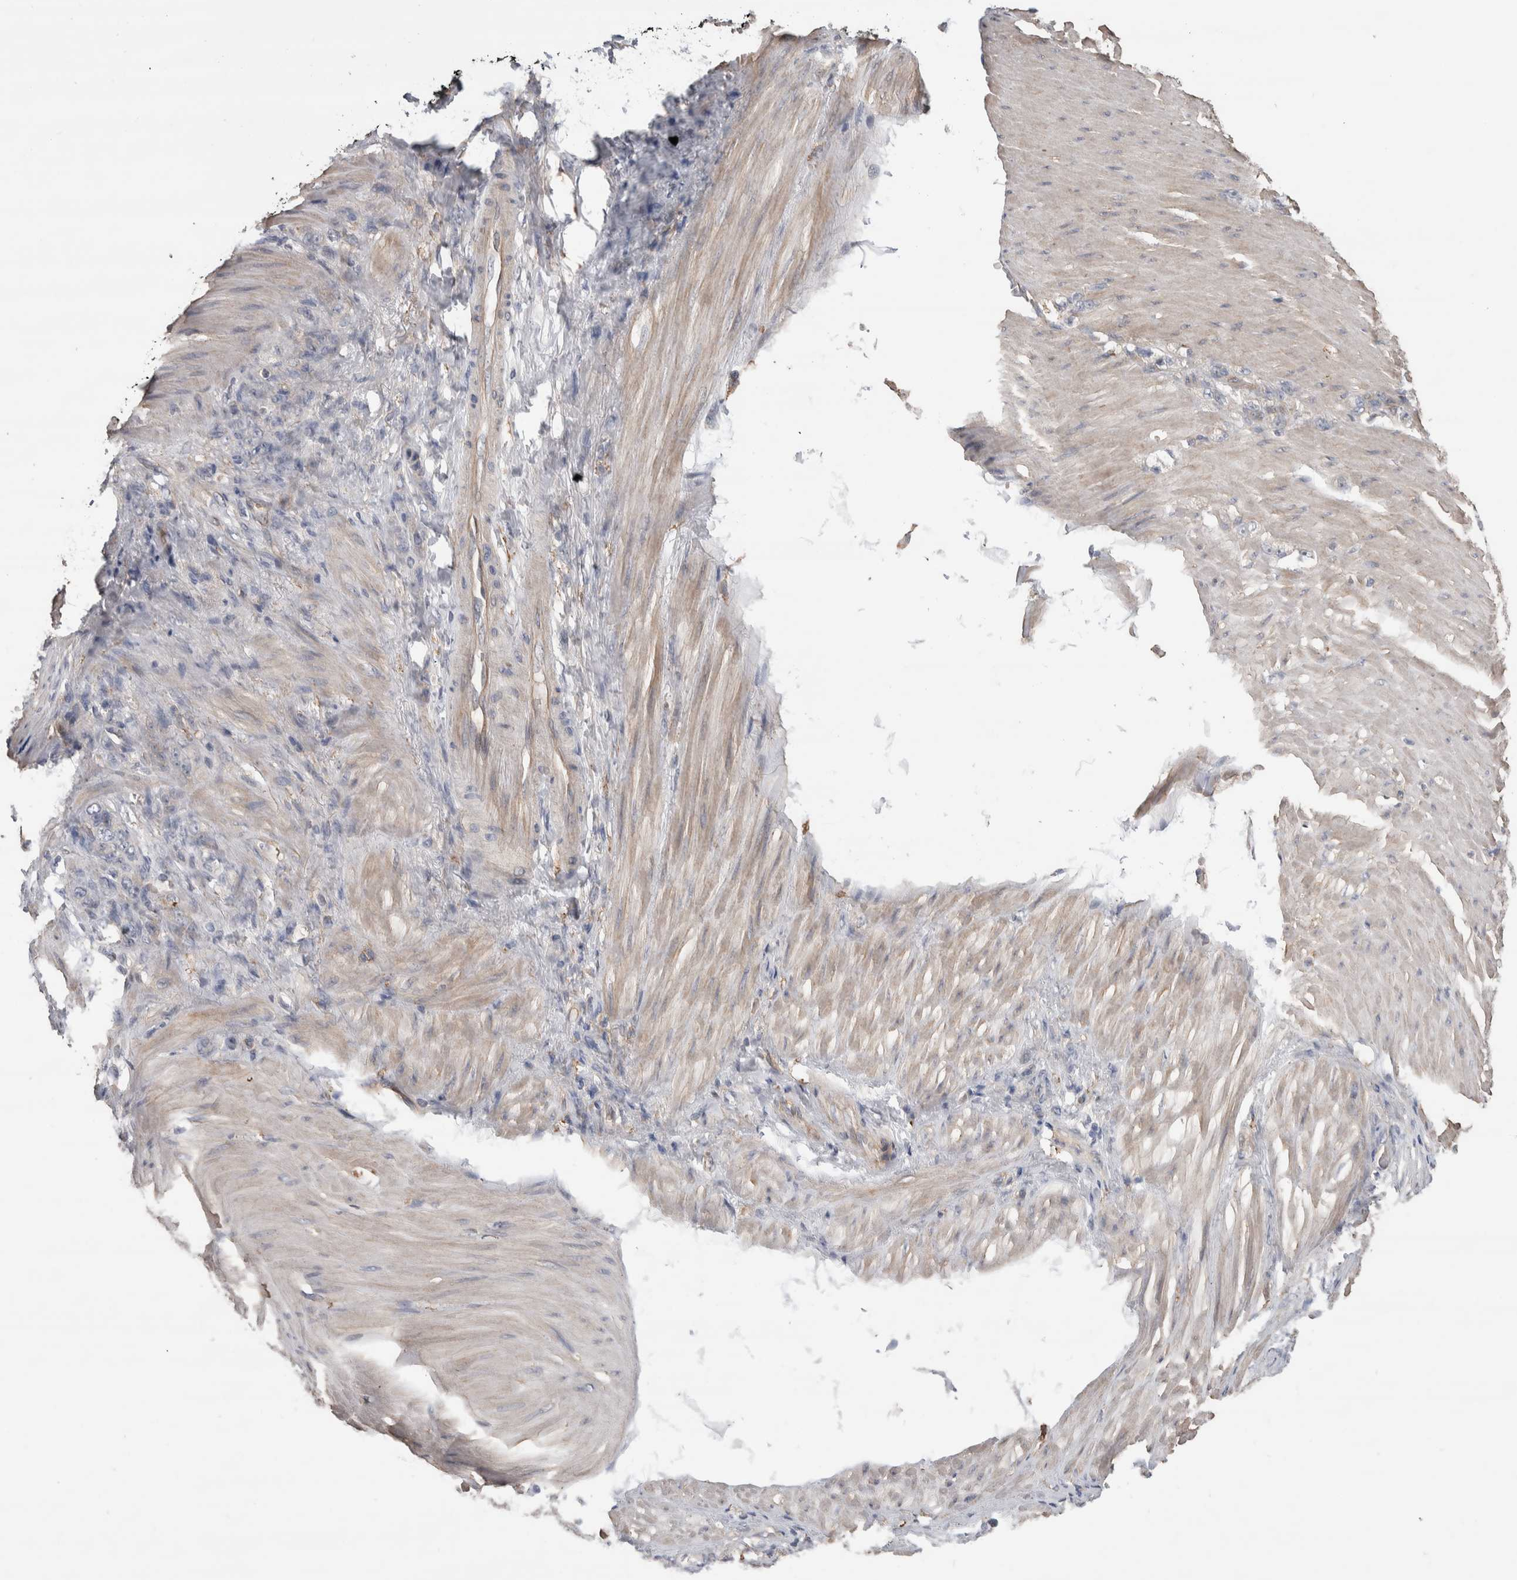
{"staining": {"intensity": "negative", "quantity": "none", "location": "none"}, "tissue": "stomach cancer", "cell_type": "Tumor cells", "image_type": "cancer", "snomed": [{"axis": "morphology", "description": "Normal tissue, NOS"}, {"axis": "morphology", "description": "Adenocarcinoma, NOS"}, {"axis": "topography", "description": "Stomach"}], "caption": "Human stomach cancer stained for a protein using immunohistochemistry (IHC) reveals no positivity in tumor cells.", "gene": "GCNA", "patient": {"sex": "male", "age": 82}}